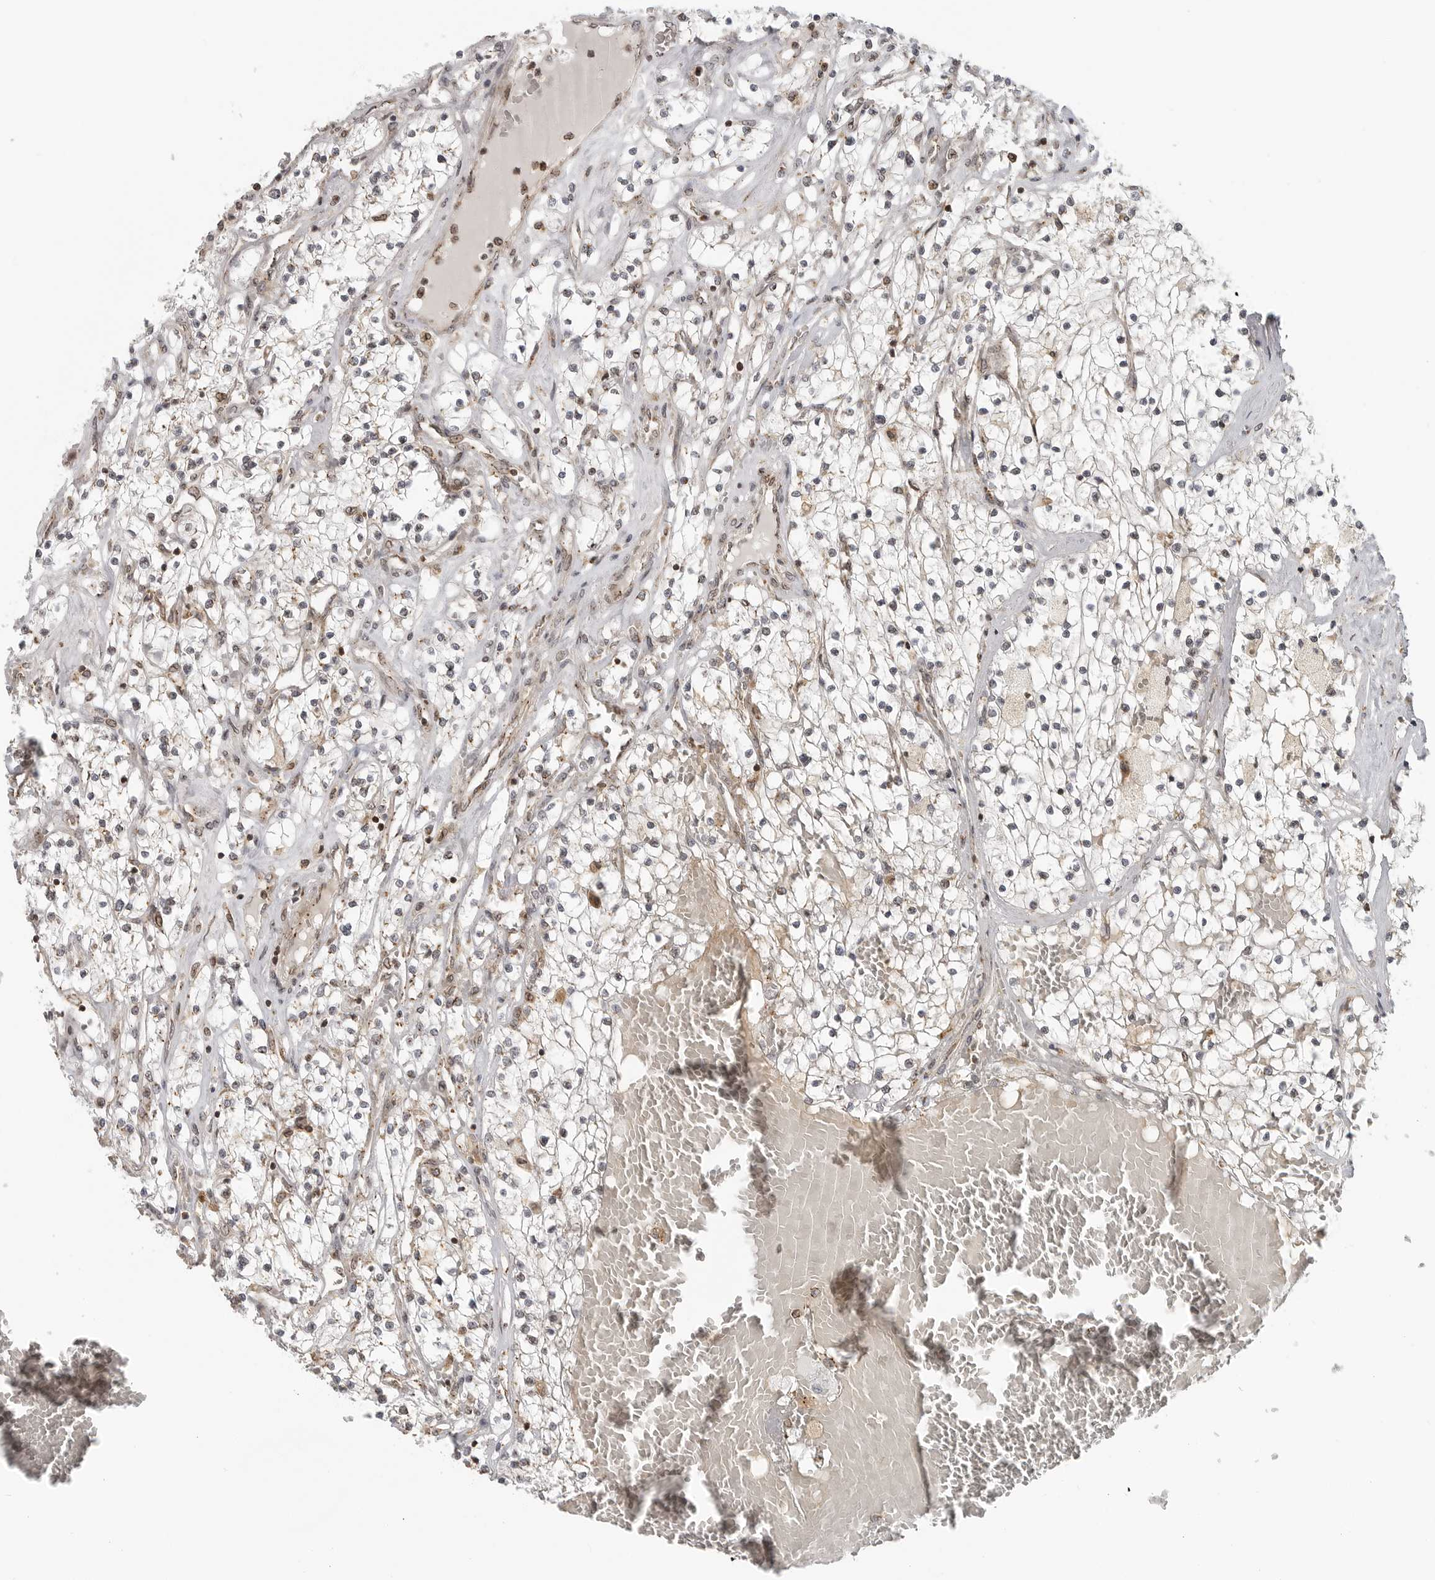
{"staining": {"intensity": "negative", "quantity": "none", "location": "none"}, "tissue": "renal cancer", "cell_type": "Tumor cells", "image_type": "cancer", "snomed": [{"axis": "morphology", "description": "Normal tissue, NOS"}, {"axis": "morphology", "description": "Adenocarcinoma, NOS"}, {"axis": "topography", "description": "Kidney"}], "caption": "Immunohistochemical staining of renal cancer (adenocarcinoma) demonstrates no significant positivity in tumor cells.", "gene": "COPA", "patient": {"sex": "male", "age": 68}}